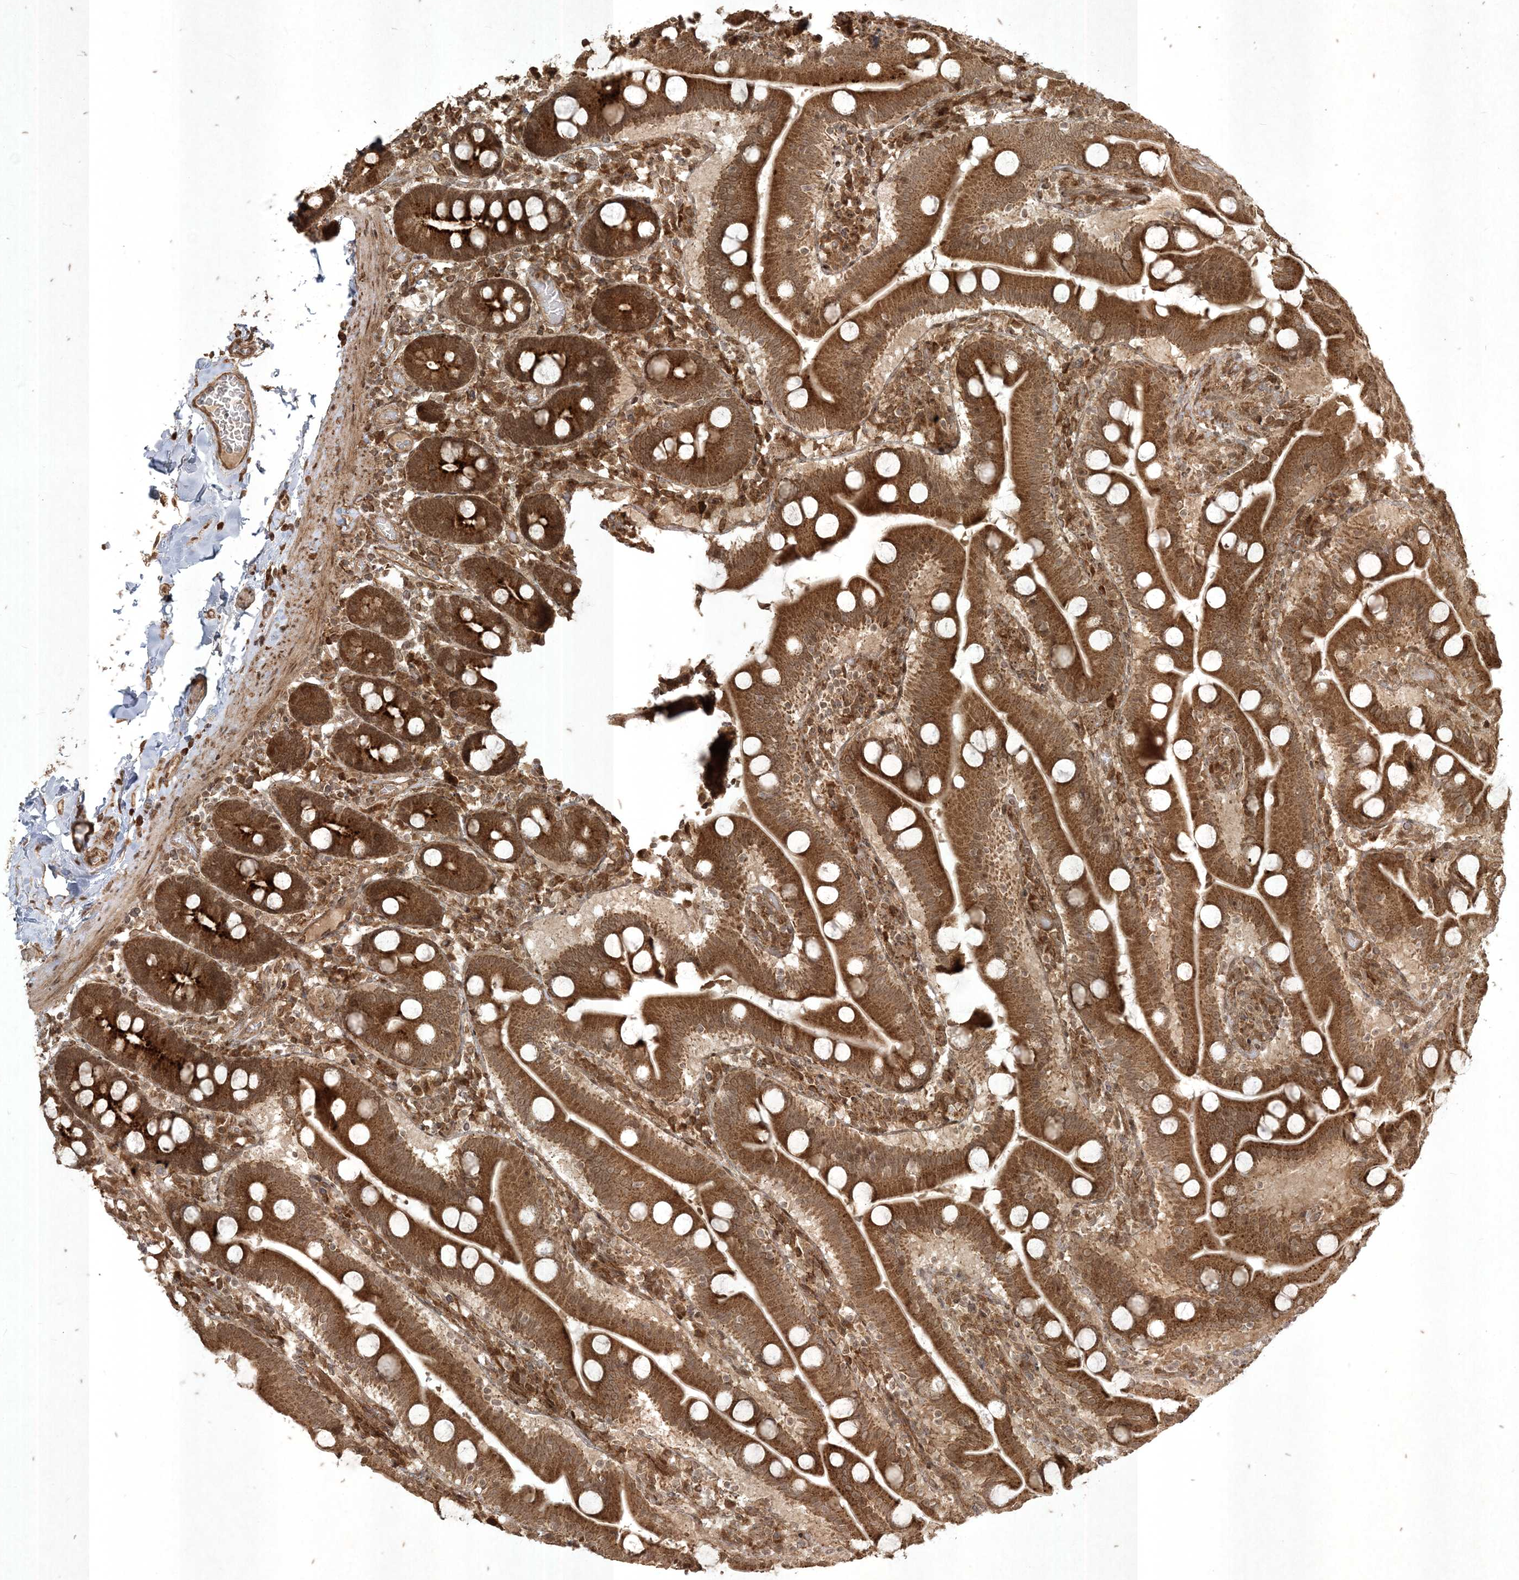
{"staining": {"intensity": "strong", "quantity": ">75%", "location": "cytoplasmic/membranous"}, "tissue": "duodenum", "cell_type": "Glandular cells", "image_type": "normal", "snomed": [{"axis": "morphology", "description": "Normal tissue, NOS"}, {"axis": "topography", "description": "Duodenum"}], "caption": "Immunohistochemistry micrograph of unremarkable duodenum stained for a protein (brown), which demonstrates high levels of strong cytoplasmic/membranous staining in approximately >75% of glandular cells.", "gene": "RRAS", "patient": {"sex": "male", "age": 55}}